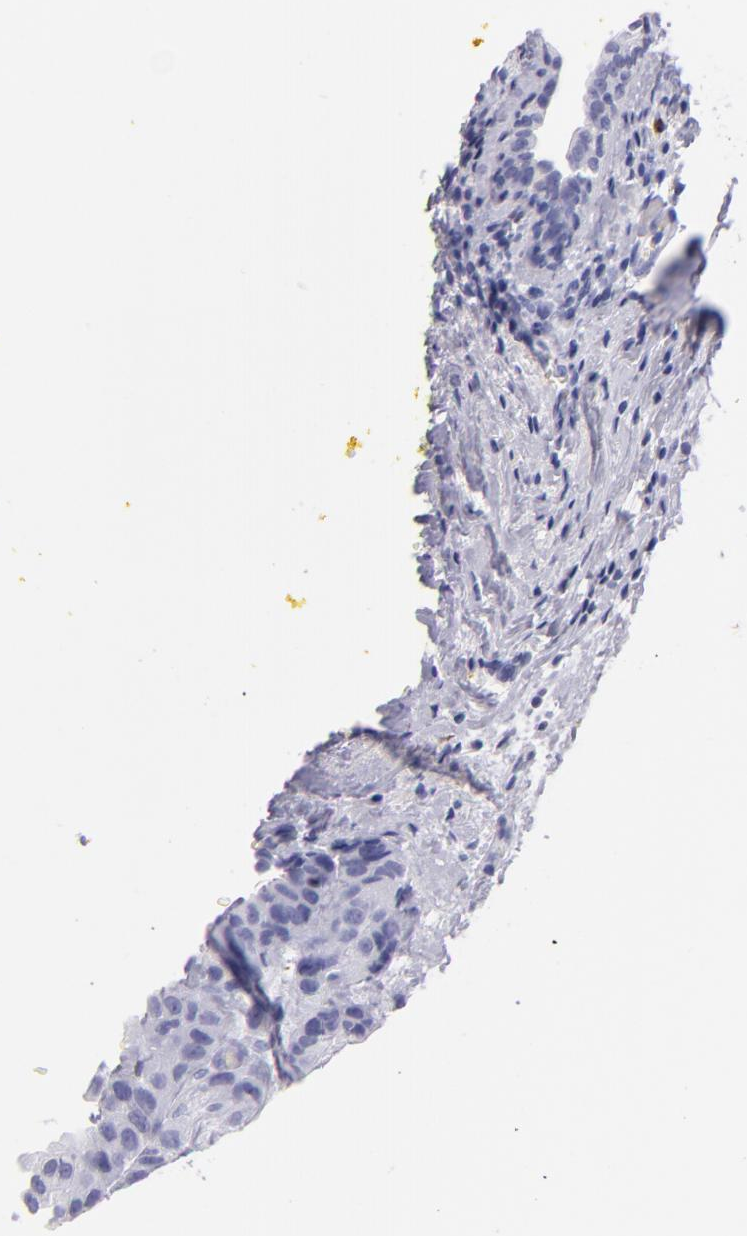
{"staining": {"intensity": "negative", "quantity": "none", "location": "none"}, "tissue": "breast cancer", "cell_type": "Tumor cells", "image_type": "cancer", "snomed": [{"axis": "morphology", "description": "Duct carcinoma"}, {"axis": "topography", "description": "Breast"}], "caption": "IHC micrograph of neoplastic tissue: human breast cancer stained with DAB (3,3'-diaminobenzidine) shows no significant protein staining in tumor cells.", "gene": "PRF1", "patient": {"sex": "female", "age": 68}}